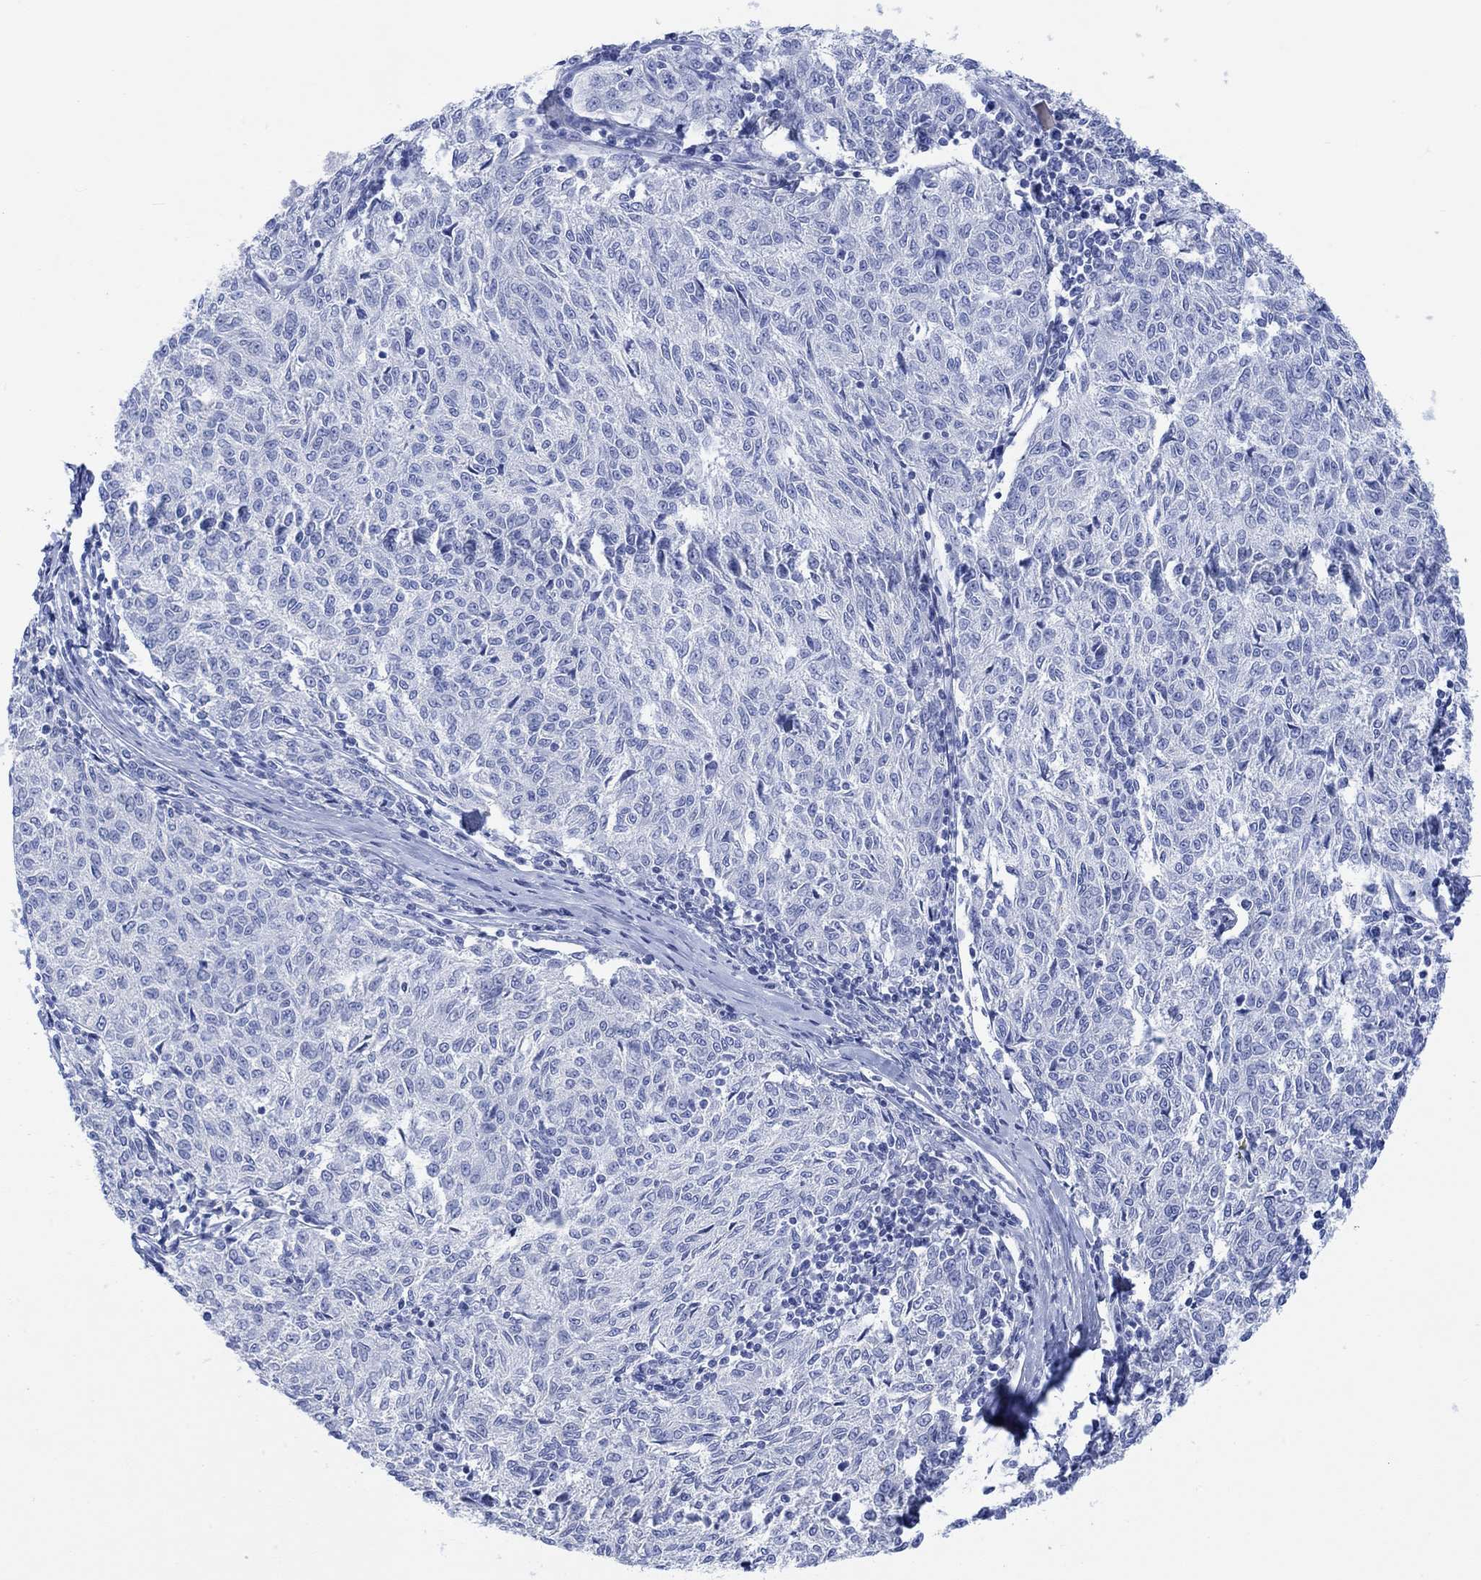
{"staining": {"intensity": "negative", "quantity": "none", "location": "none"}, "tissue": "melanoma", "cell_type": "Tumor cells", "image_type": "cancer", "snomed": [{"axis": "morphology", "description": "Malignant melanoma, NOS"}, {"axis": "topography", "description": "Skin"}], "caption": "A histopathology image of malignant melanoma stained for a protein shows no brown staining in tumor cells.", "gene": "CALCA", "patient": {"sex": "female", "age": 72}}